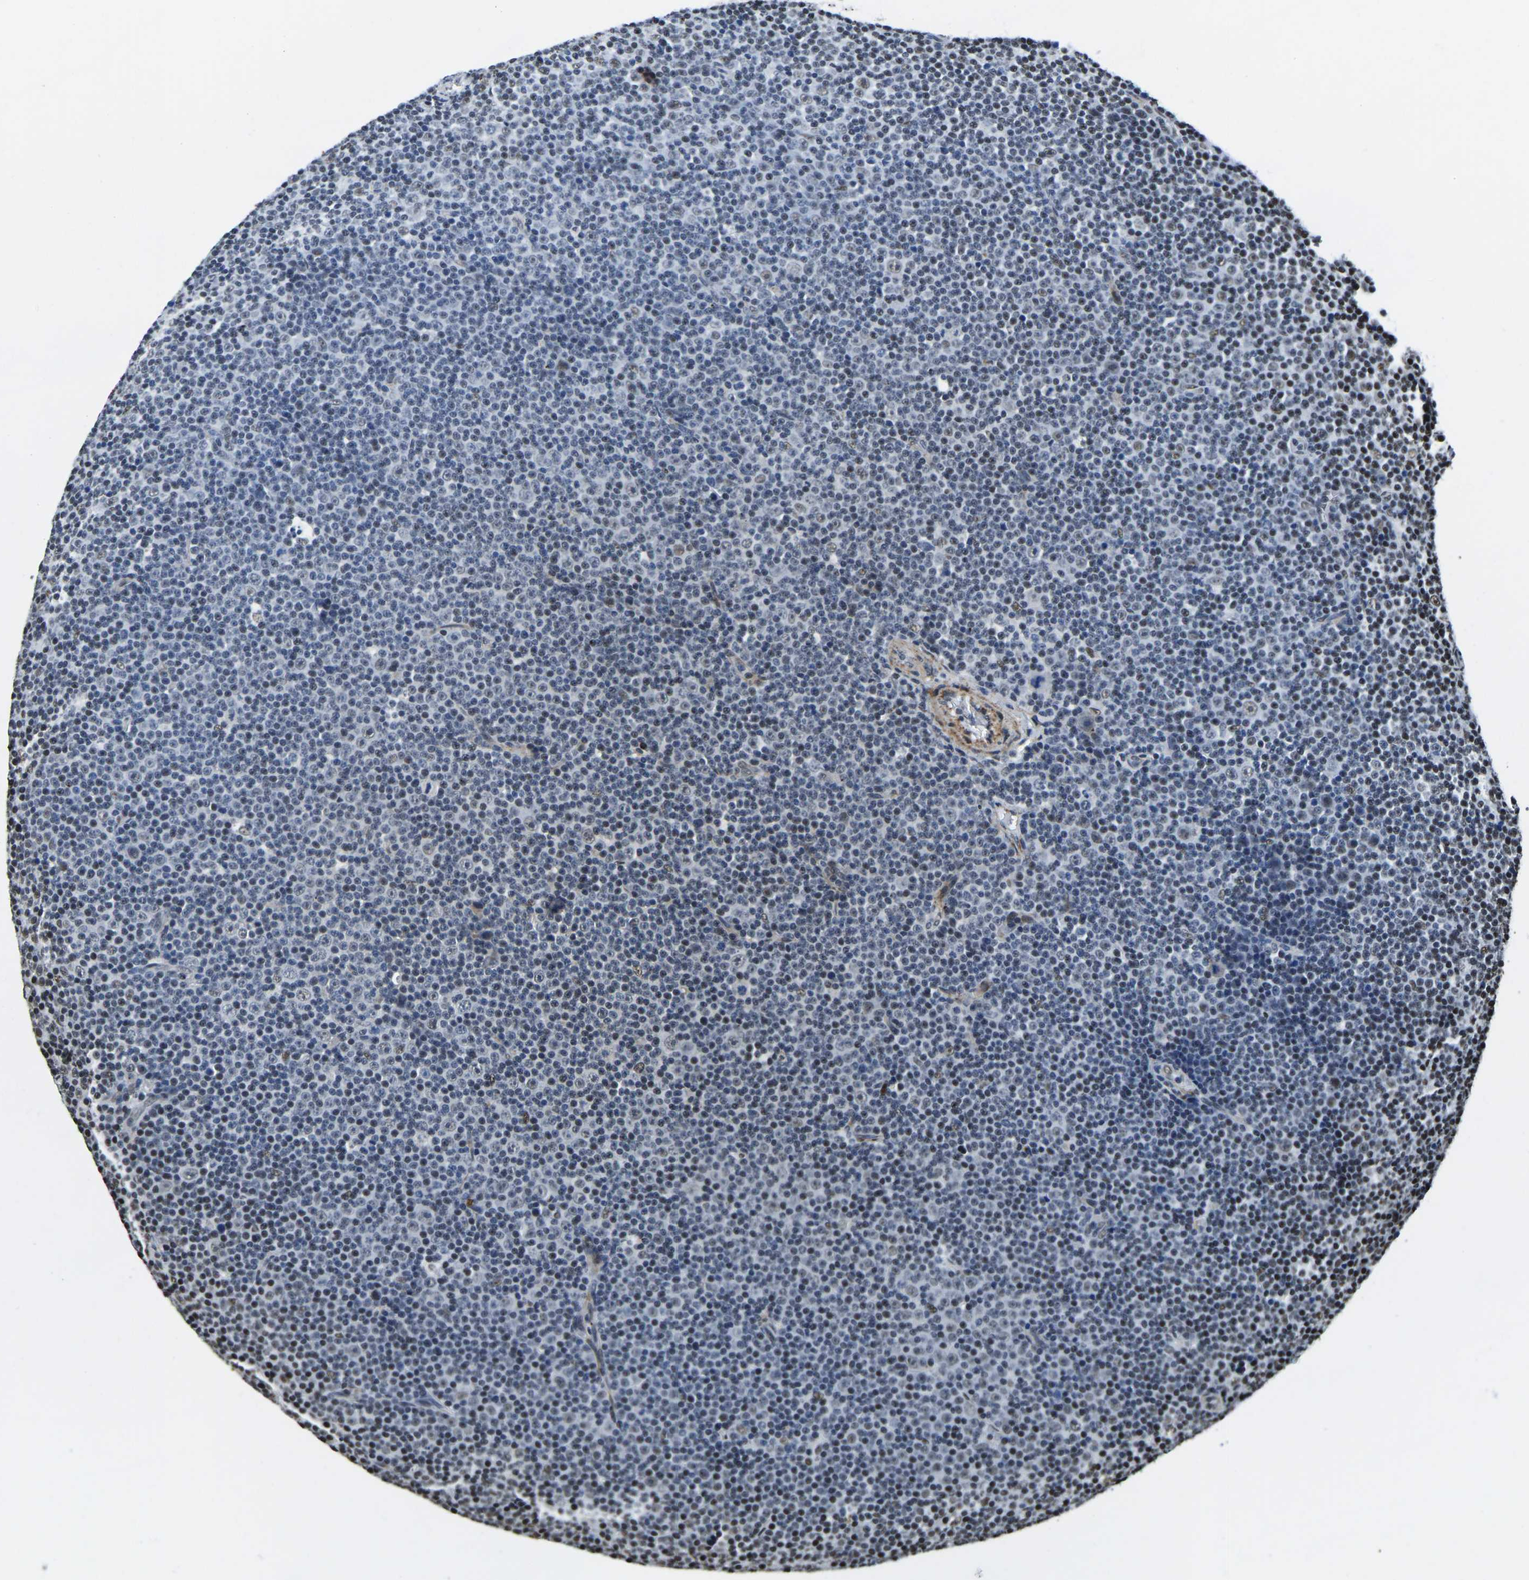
{"staining": {"intensity": "moderate", "quantity": "<25%", "location": "nuclear"}, "tissue": "lymphoma", "cell_type": "Tumor cells", "image_type": "cancer", "snomed": [{"axis": "morphology", "description": "Malignant lymphoma, non-Hodgkin's type, Low grade"}, {"axis": "topography", "description": "Lymph node"}], "caption": "Low-grade malignant lymphoma, non-Hodgkin's type stained with a brown dye shows moderate nuclear positive staining in about <25% of tumor cells.", "gene": "UBA1", "patient": {"sex": "female", "age": 67}}